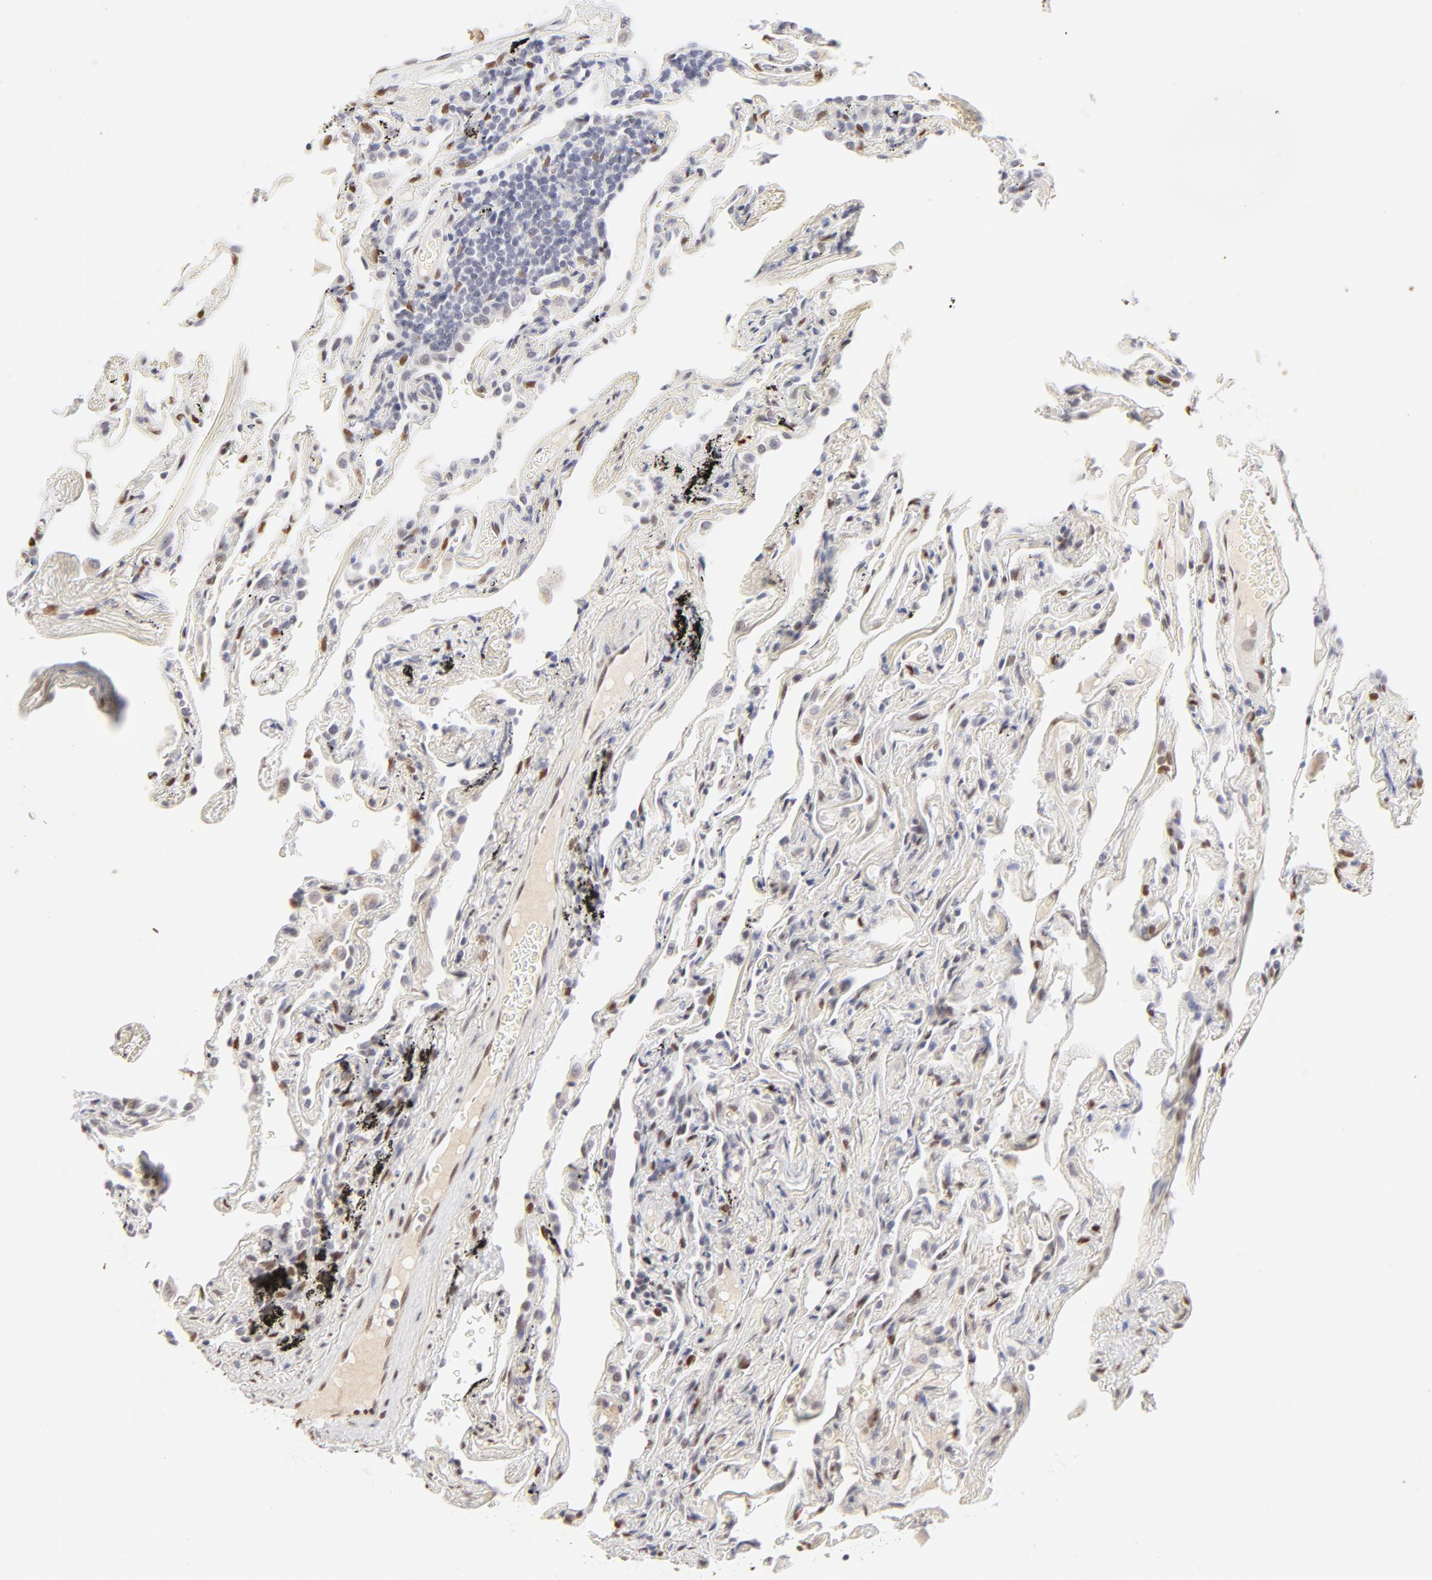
{"staining": {"intensity": "moderate", "quantity": "25%-75%", "location": "nuclear"}, "tissue": "lung", "cell_type": "Alveolar cells", "image_type": "normal", "snomed": [{"axis": "morphology", "description": "Normal tissue, NOS"}, {"axis": "morphology", "description": "Inflammation, NOS"}, {"axis": "topography", "description": "Lung"}], "caption": "Immunohistochemistry histopathology image of benign lung stained for a protein (brown), which demonstrates medium levels of moderate nuclear staining in approximately 25%-75% of alveolar cells.", "gene": "PBX1", "patient": {"sex": "male", "age": 69}}